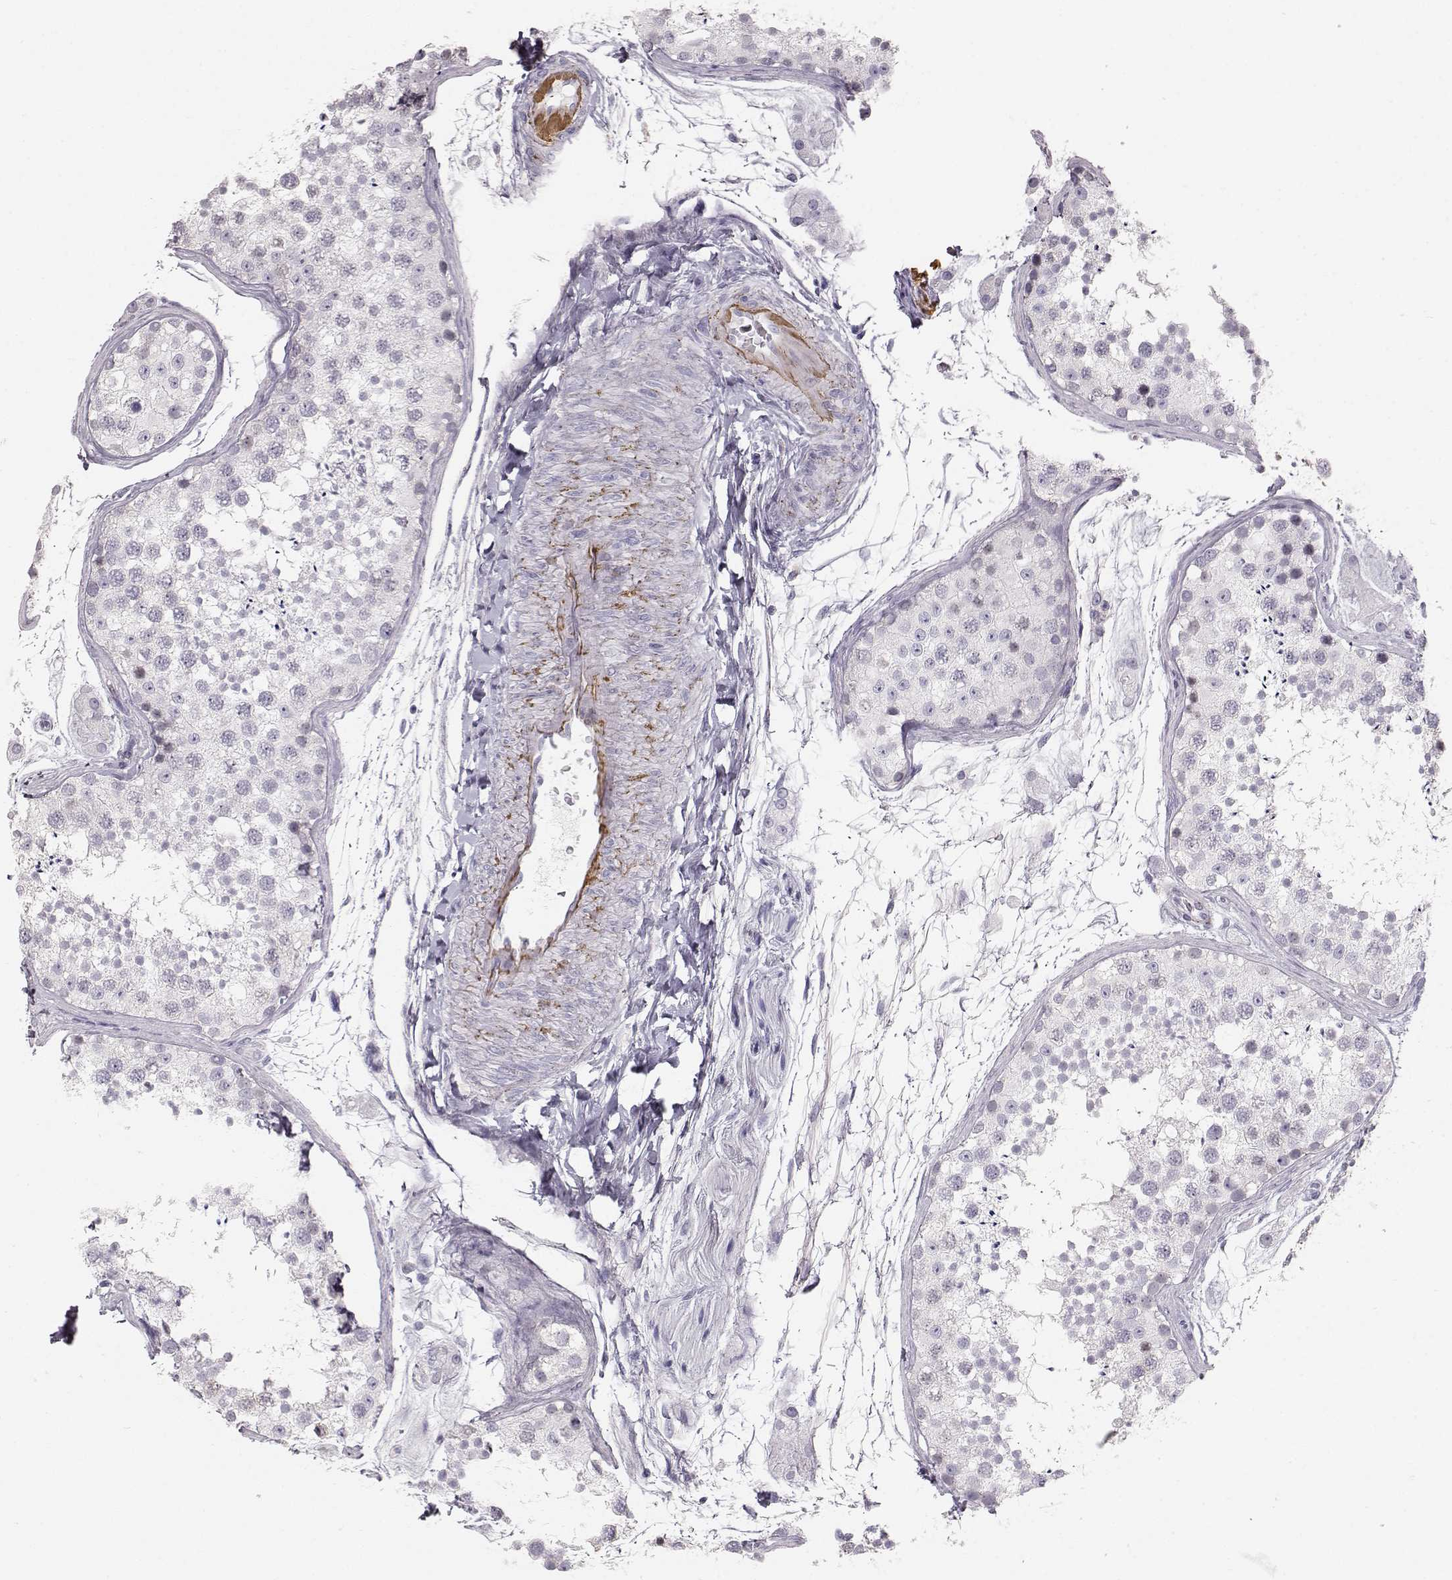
{"staining": {"intensity": "negative", "quantity": "none", "location": "none"}, "tissue": "testis", "cell_type": "Cells in seminiferous ducts", "image_type": "normal", "snomed": [{"axis": "morphology", "description": "Normal tissue, NOS"}, {"axis": "topography", "description": "Testis"}], "caption": "IHC image of unremarkable testis: testis stained with DAB (3,3'-diaminobenzidine) demonstrates no significant protein expression in cells in seminiferous ducts.", "gene": "KRTAP16", "patient": {"sex": "male", "age": 41}}